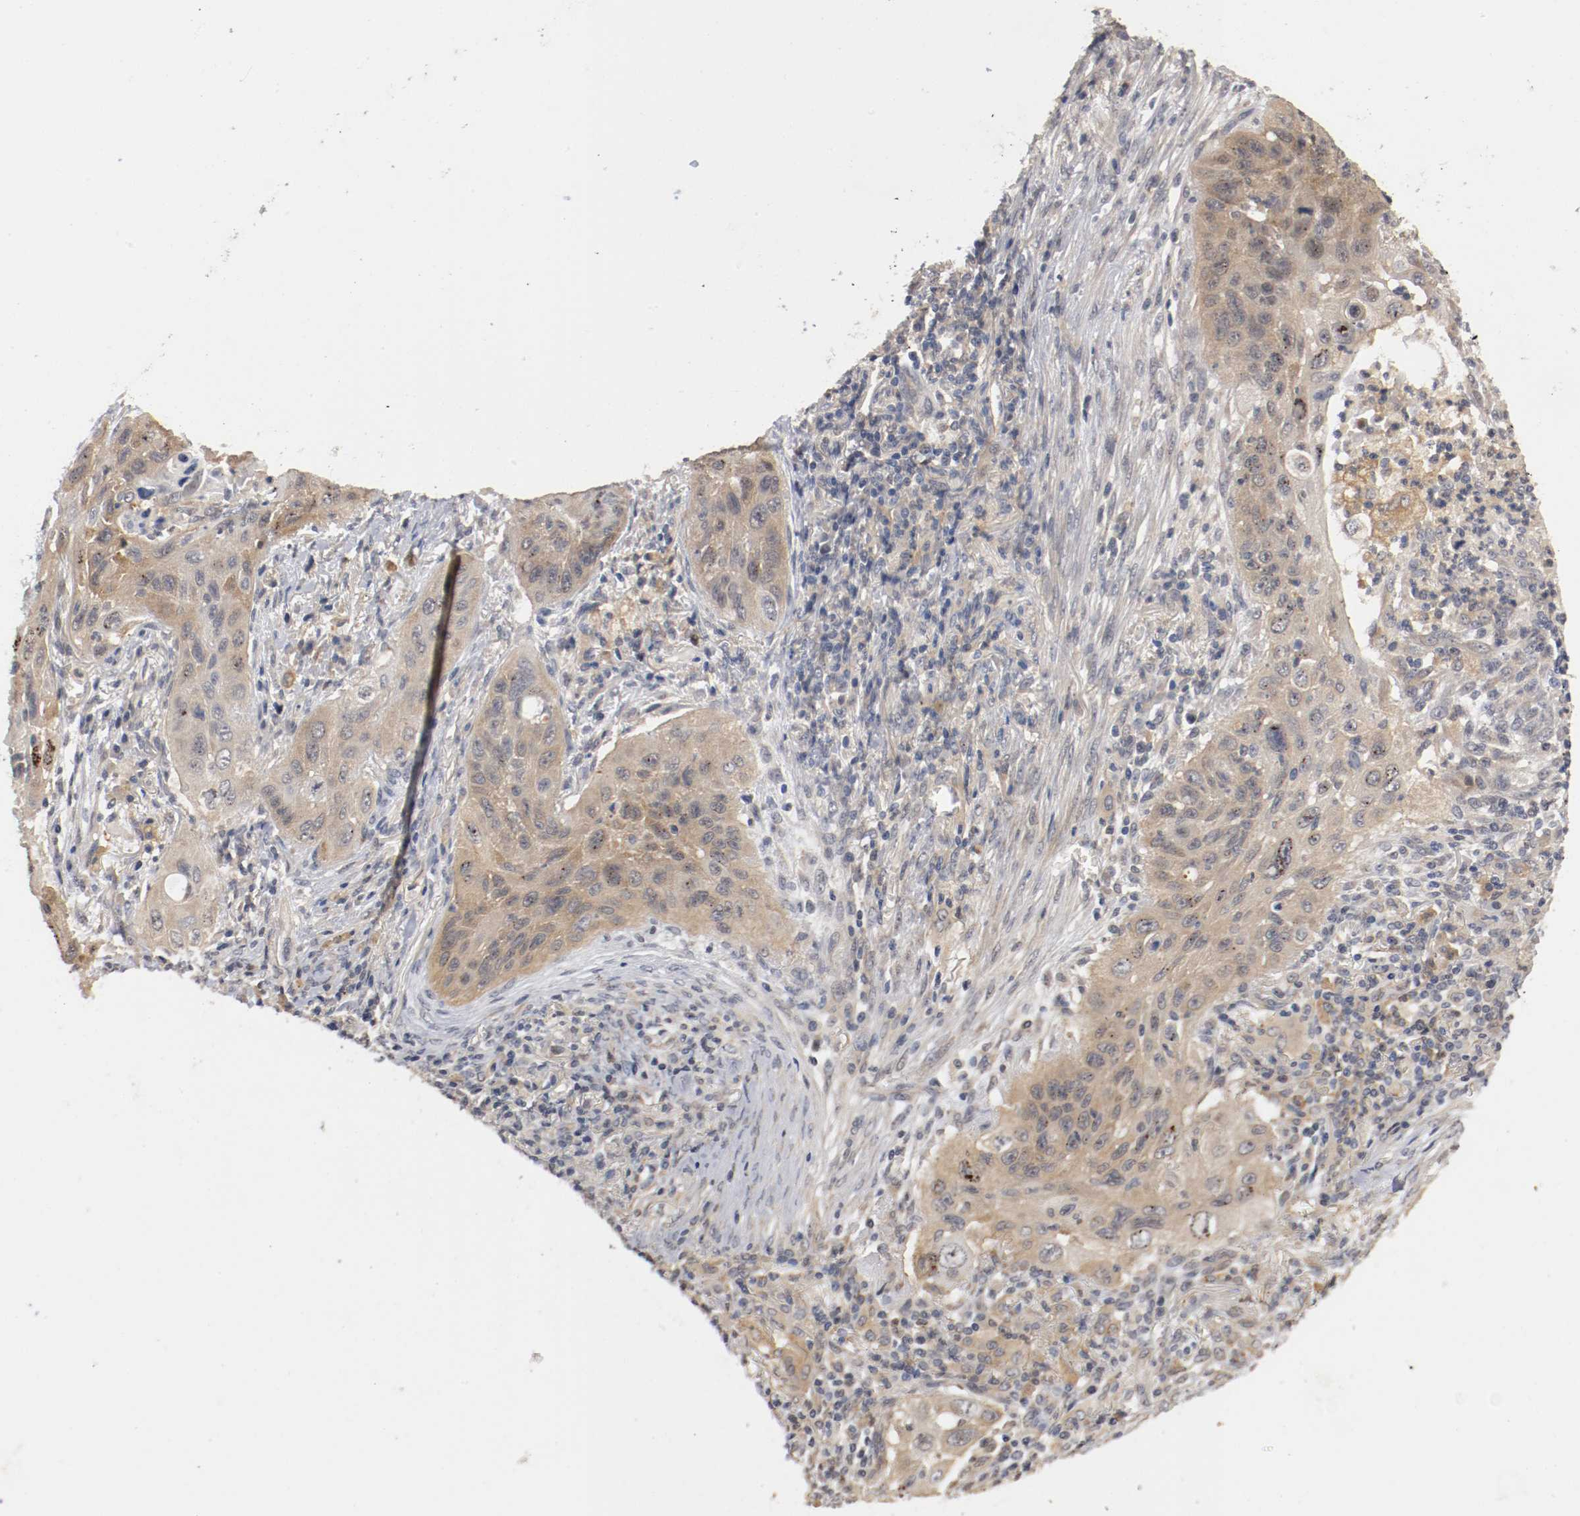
{"staining": {"intensity": "weak", "quantity": "25%-75%", "location": "cytoplasmic/membranous"}, "tissue": "lung cancer", "cell_type": "Tumor cells", "image_type": "cancer", "snomed": [{"axis": "morphology", "description": "Squamous cell carcinoma, NOS"}, {"axis": "topography", "description": "Lung"}], "caption": "There is low levels of weak cytoplasmic/membranous expression in tumor cells of lung squamous cell carcinoma, as demonstrated by immunohistochemical staining (brown color).", "gene": "RBM23", "patient": {"sex": "female", "age": 67}}